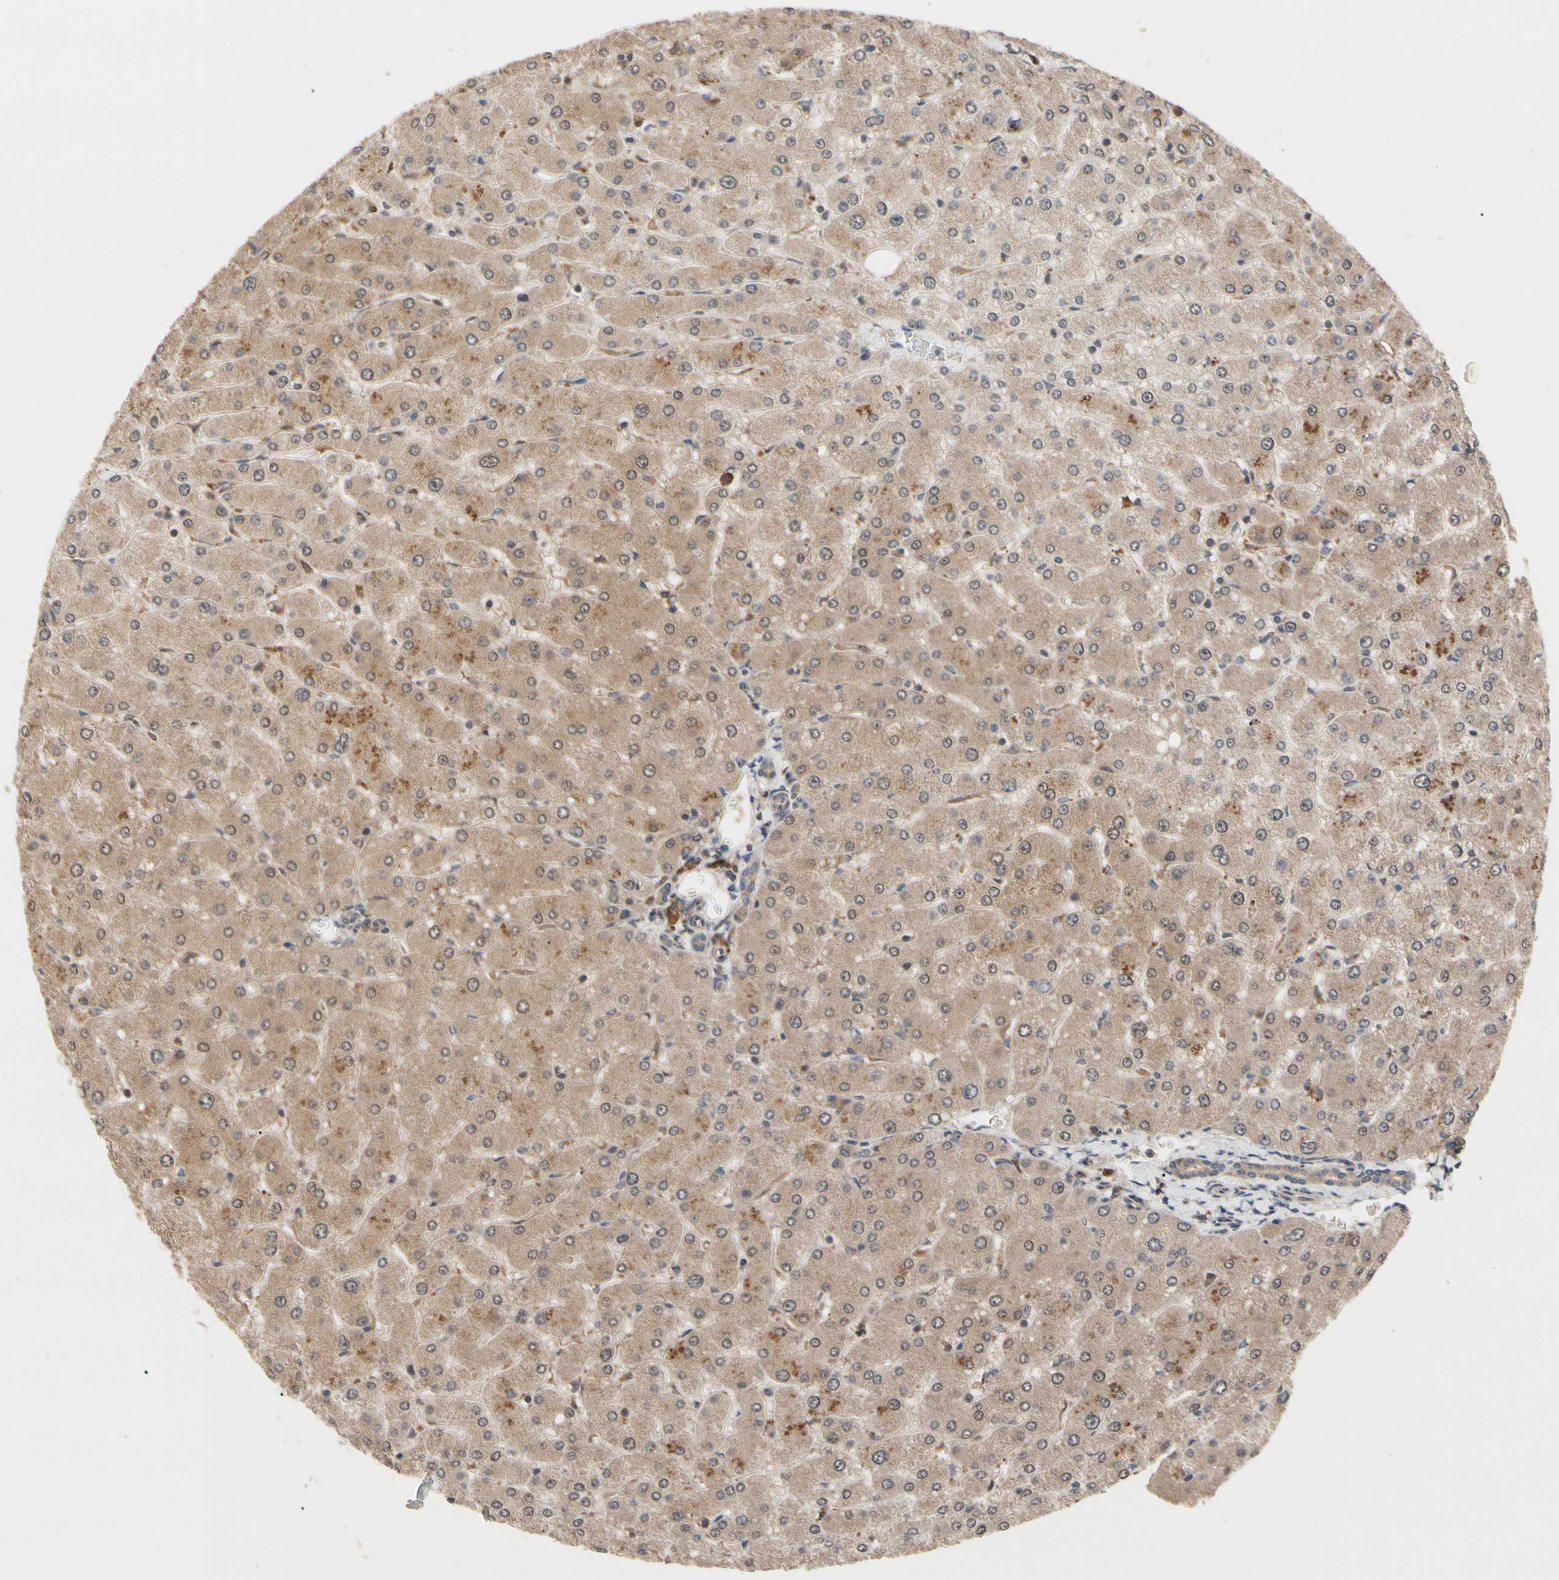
{"staining": {"intensity": "moderate", "quantity": ">75%", "location": "cytoplasmic/membranous"}, "tissue": "liver", "cell_type": "Cholangiocytes", "image_type": "normal", "snomed": [{"axis": "morphology", "description": "Normal tissue, NOS"}, {"axis": "topography", "description": "Liver"}], "caption": "Protein staining of normal liver exhibits moderate cytoplasmic/membranous staining in about >75% of cholangiocytes. (brown staining indicates protein expression, while blue staining denotes nuclei).", "gene": "CYTIP", "patient": {"sex": "male", "age": 55}}